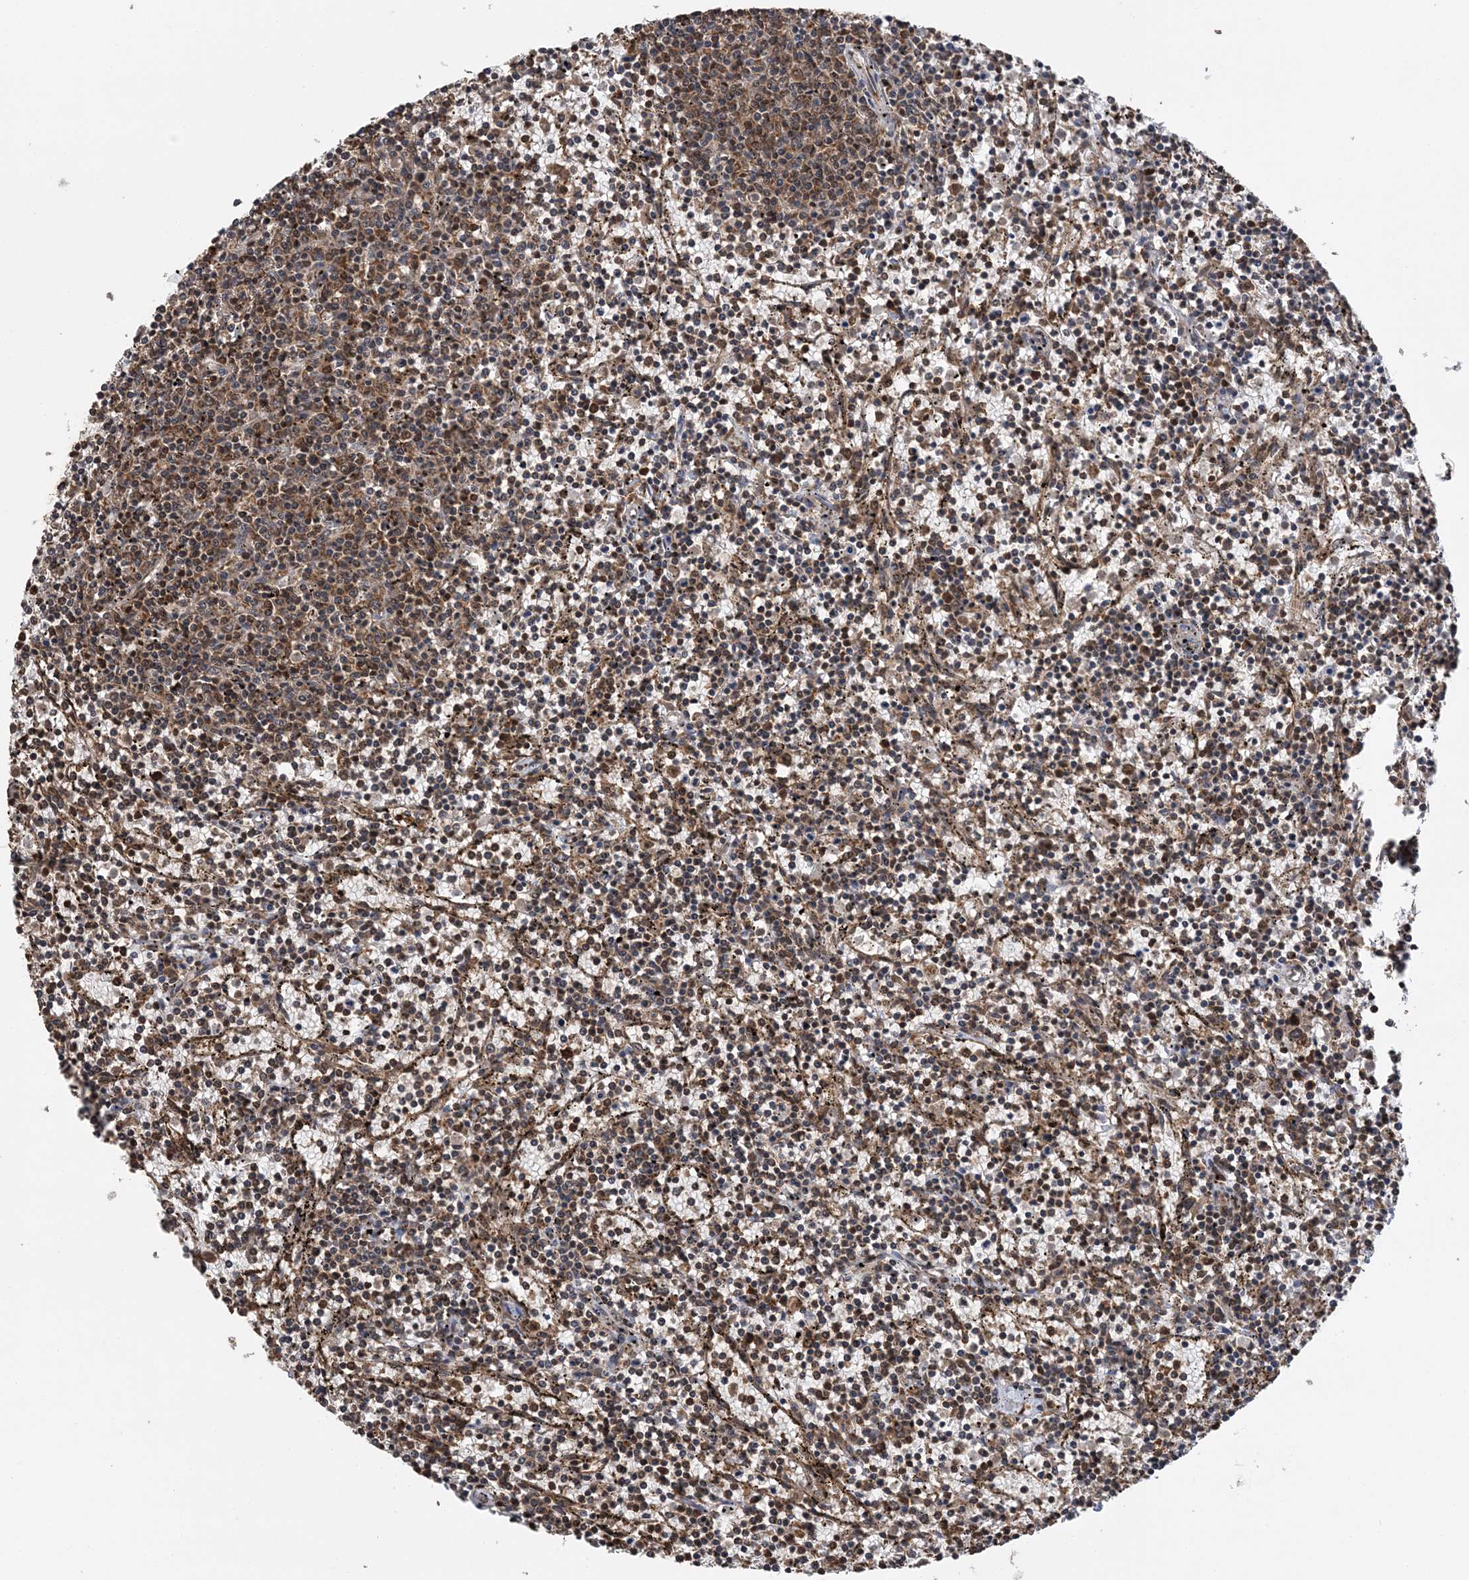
{"staining": {"intensity": "weak", "quantity": "<25%", "location": "cytoplasmic/membranous"}, "tissue": "lymphoma", "cell_type": "Tumor cells", "image_type": "cancer", "snomed": [{"axis": "morphology", "description": "Malignant lymphoma, non-Hodgkin's type, Low grade"}, {"axis": "topography", "description": "Spleen"}], "caption": "The immunohistochemistry micrograph has no significant expression in tumor cells of malignant lymphoma, non-Hodgkin's type (low-grade) tissue. (Stains: DAB immunohistochemistry (IHC) with hematoxylin counter stain, Microscopy: brightfield microscopy at high magnification).", "gene": "PCBP1", "patient": {"sex": "female", "age": 50}}